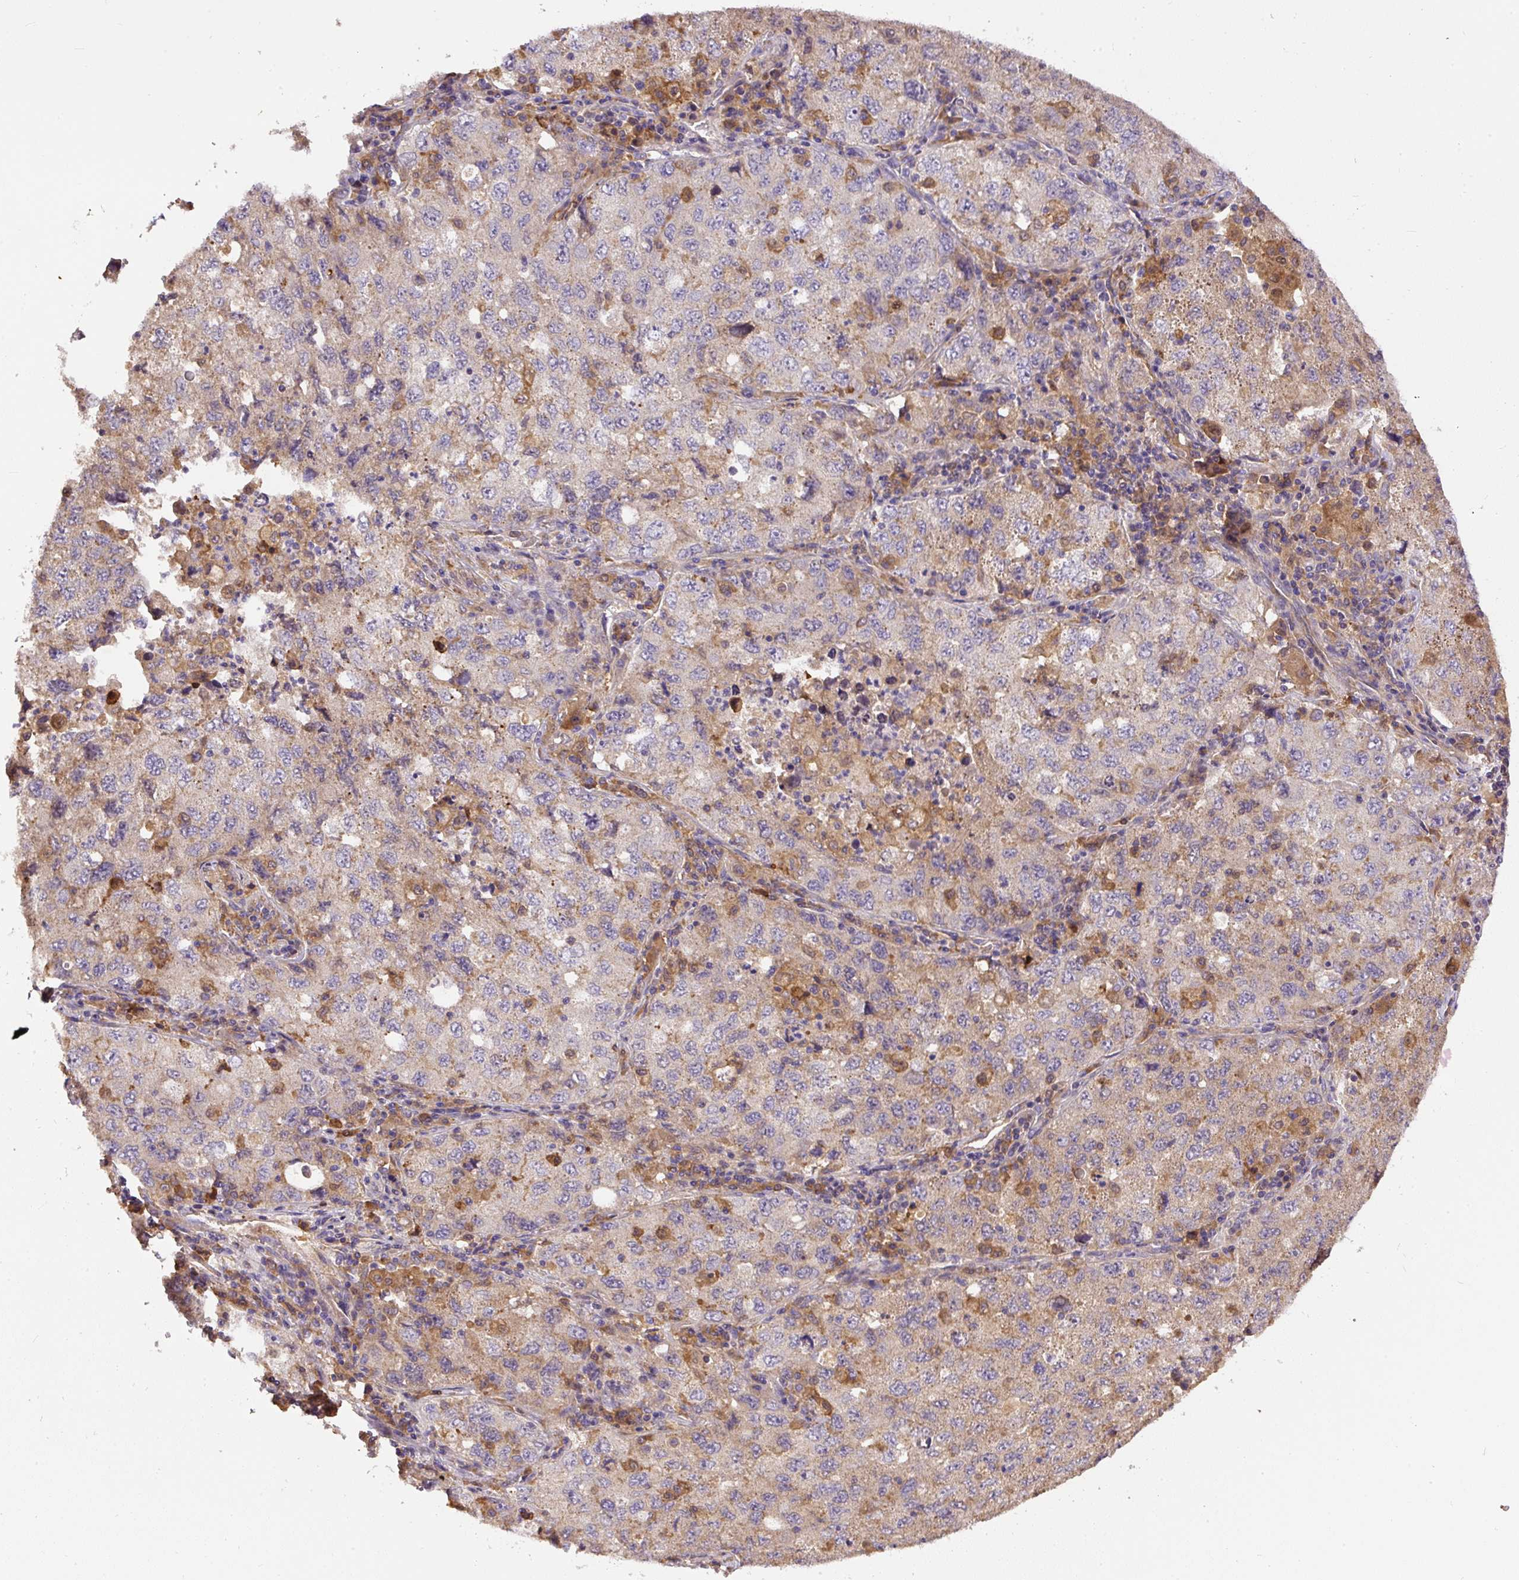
{"staining": {"intensity": "negative", "quantity": "none", "location": "none"}, "tissue": "lung cancer", "cell_type": "Tumor cells", "image_type": "cancer", "snomed": [{"axis": "morphology", "description": "Adenocarcinoma, NOS"}, {"axis": "topography", "description": "Lung"}], "caption": "Immunohistochemical staining of human lung adenocarcinoma reveals no significant expression in tumor cells.", "gene": "DAPK1", "patient": {"sex": "female", "age": 57}}